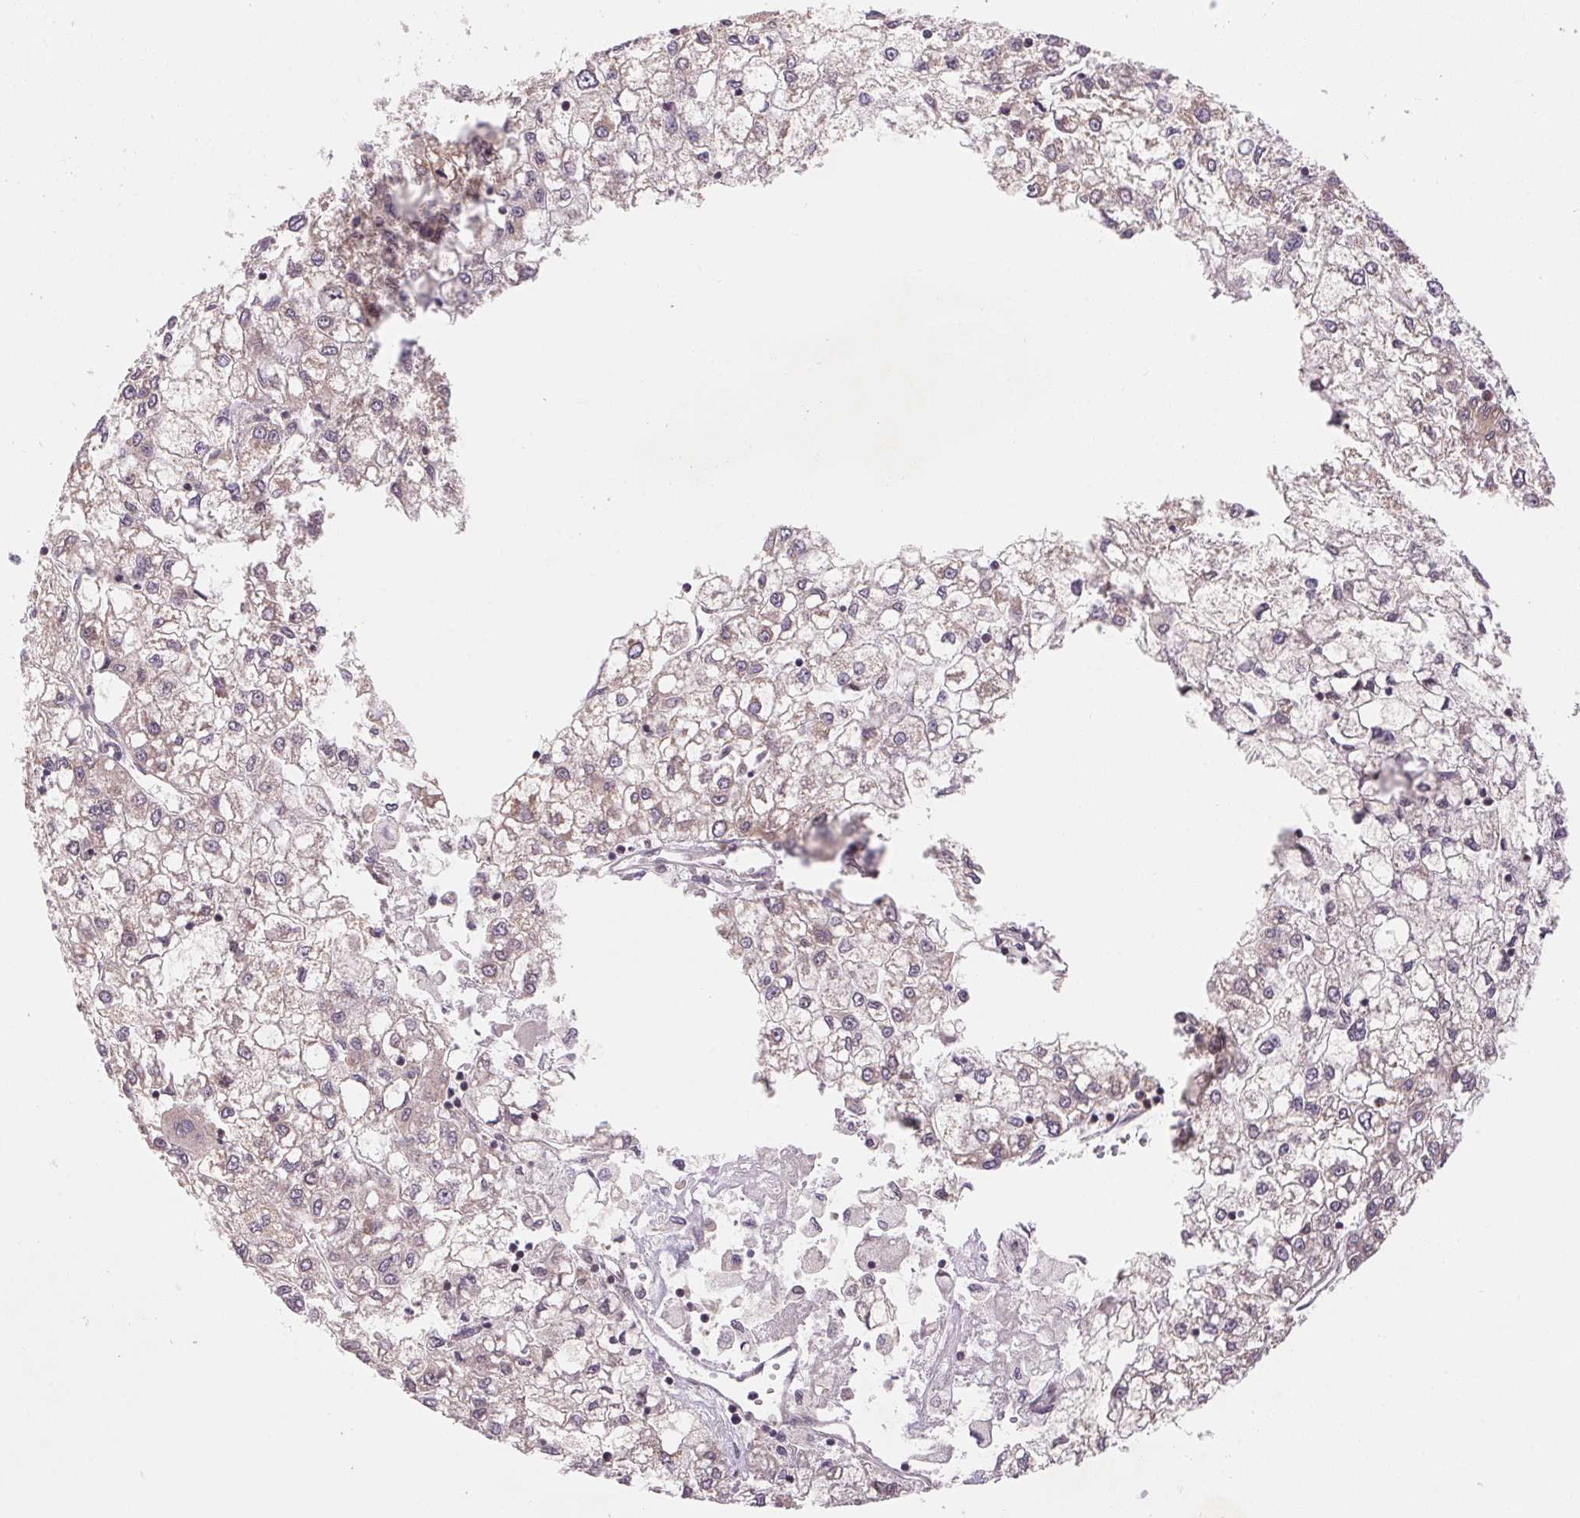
{"staining": {"intensity": "weak", "quantity": "25%-75%", "location": "cytoplasmic/membranous"}, "tissue": "liver cancer", "cell_type": "Tumor cells", "image_type": "cancer", "snomed": [{"axis": "morphology", "description": "Carcinoma, Hepatocellular, NOS"}, {"axis": "topography", "description": "Liver"}], "caption": "Tumor cells reveal low levels of weak cytoplasmic/membranous positivity in approximately 25%-75% of cells in human liver cancer (hepatocellular carcinoma). (Brightfield microscopy of DAB IHC at high magnification).", "gene": "BNIP5", "patient": {"sex": "male", "age": 40}}